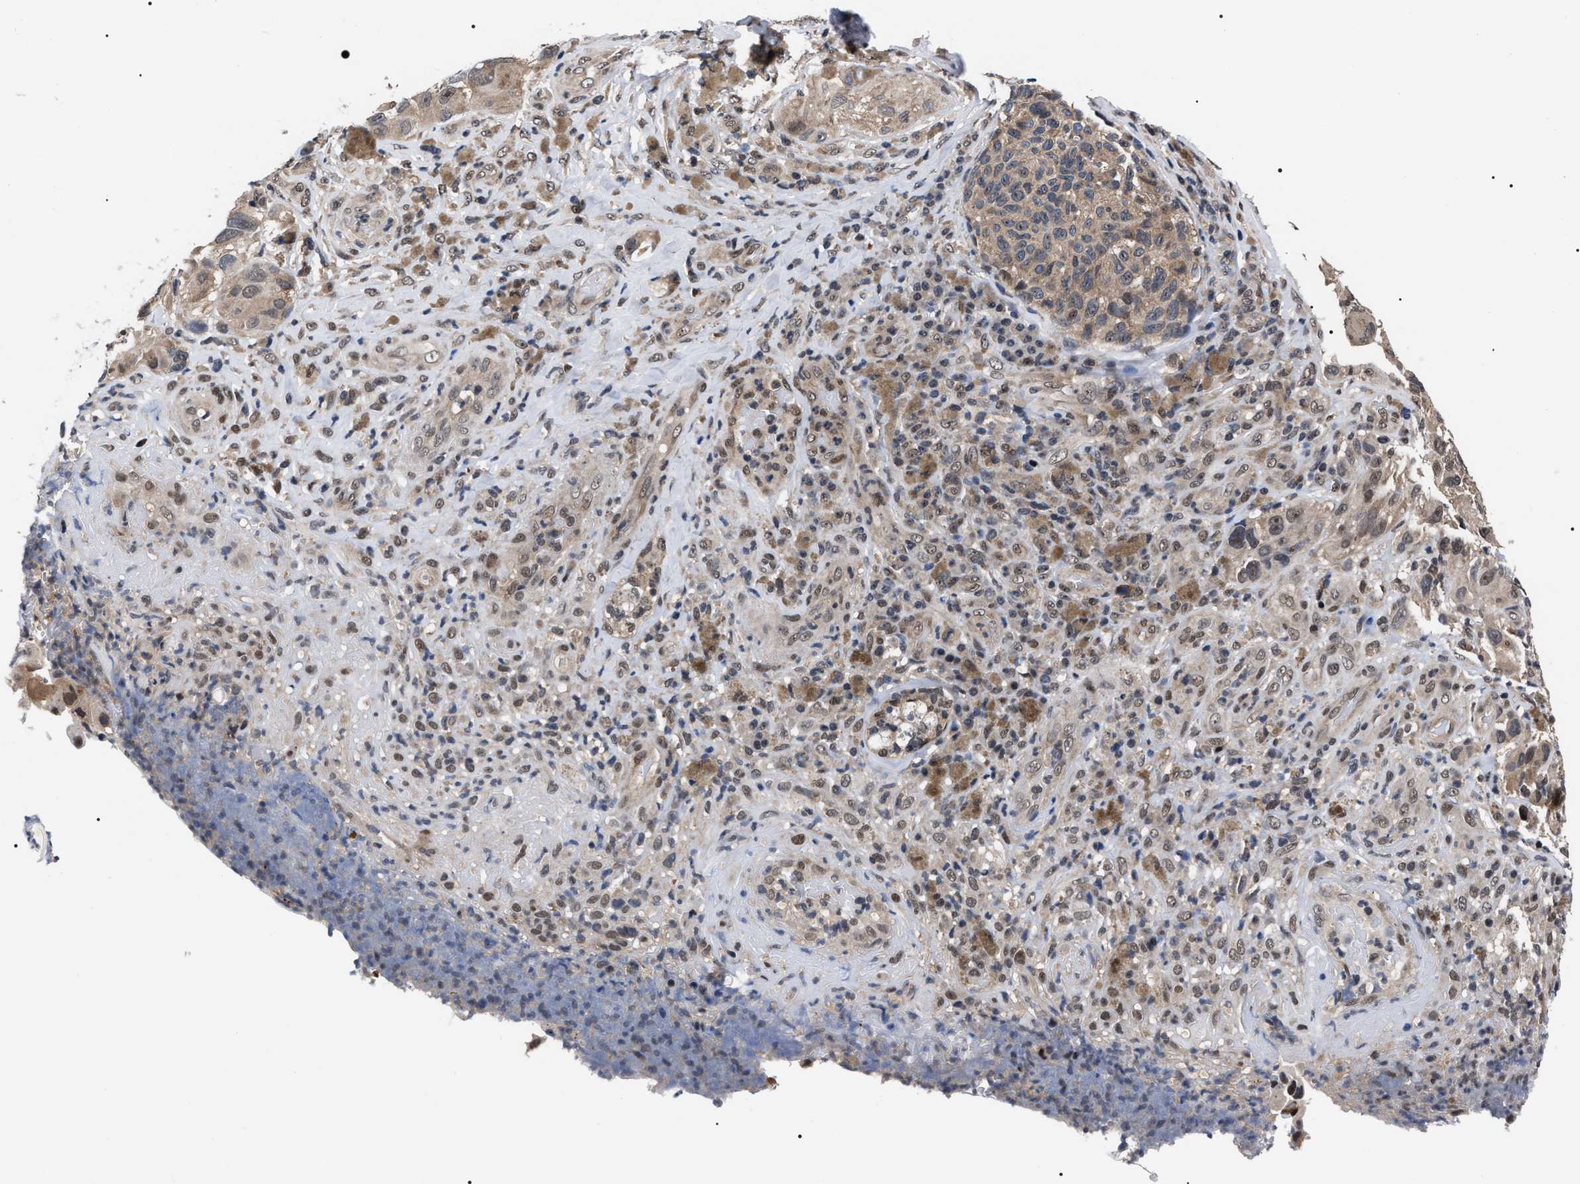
{"staining": {"intensity": "weak", "quantity": ">75%", "location": "cytoplasmic/membranous,nuclear"}, "tissue": "melanoma", "cell_type": "Tumor cells", "image_type": "cancer", "snomed": [{"axis": "morphology", "description": "Malignant melanoma, NOS"}, {"axis": "topography", "description": "Skin"}], "caption": "Immunohistochemistry (IHC) photomicrograph of melanoma stained for a protein (brown), which displays low levels of weak cytoplasmic/membranous and nuclear positivity in about >75% of tumor cells.", "gene": "CSNK2A1", "patient": {"sex": "female", "age": 73}}